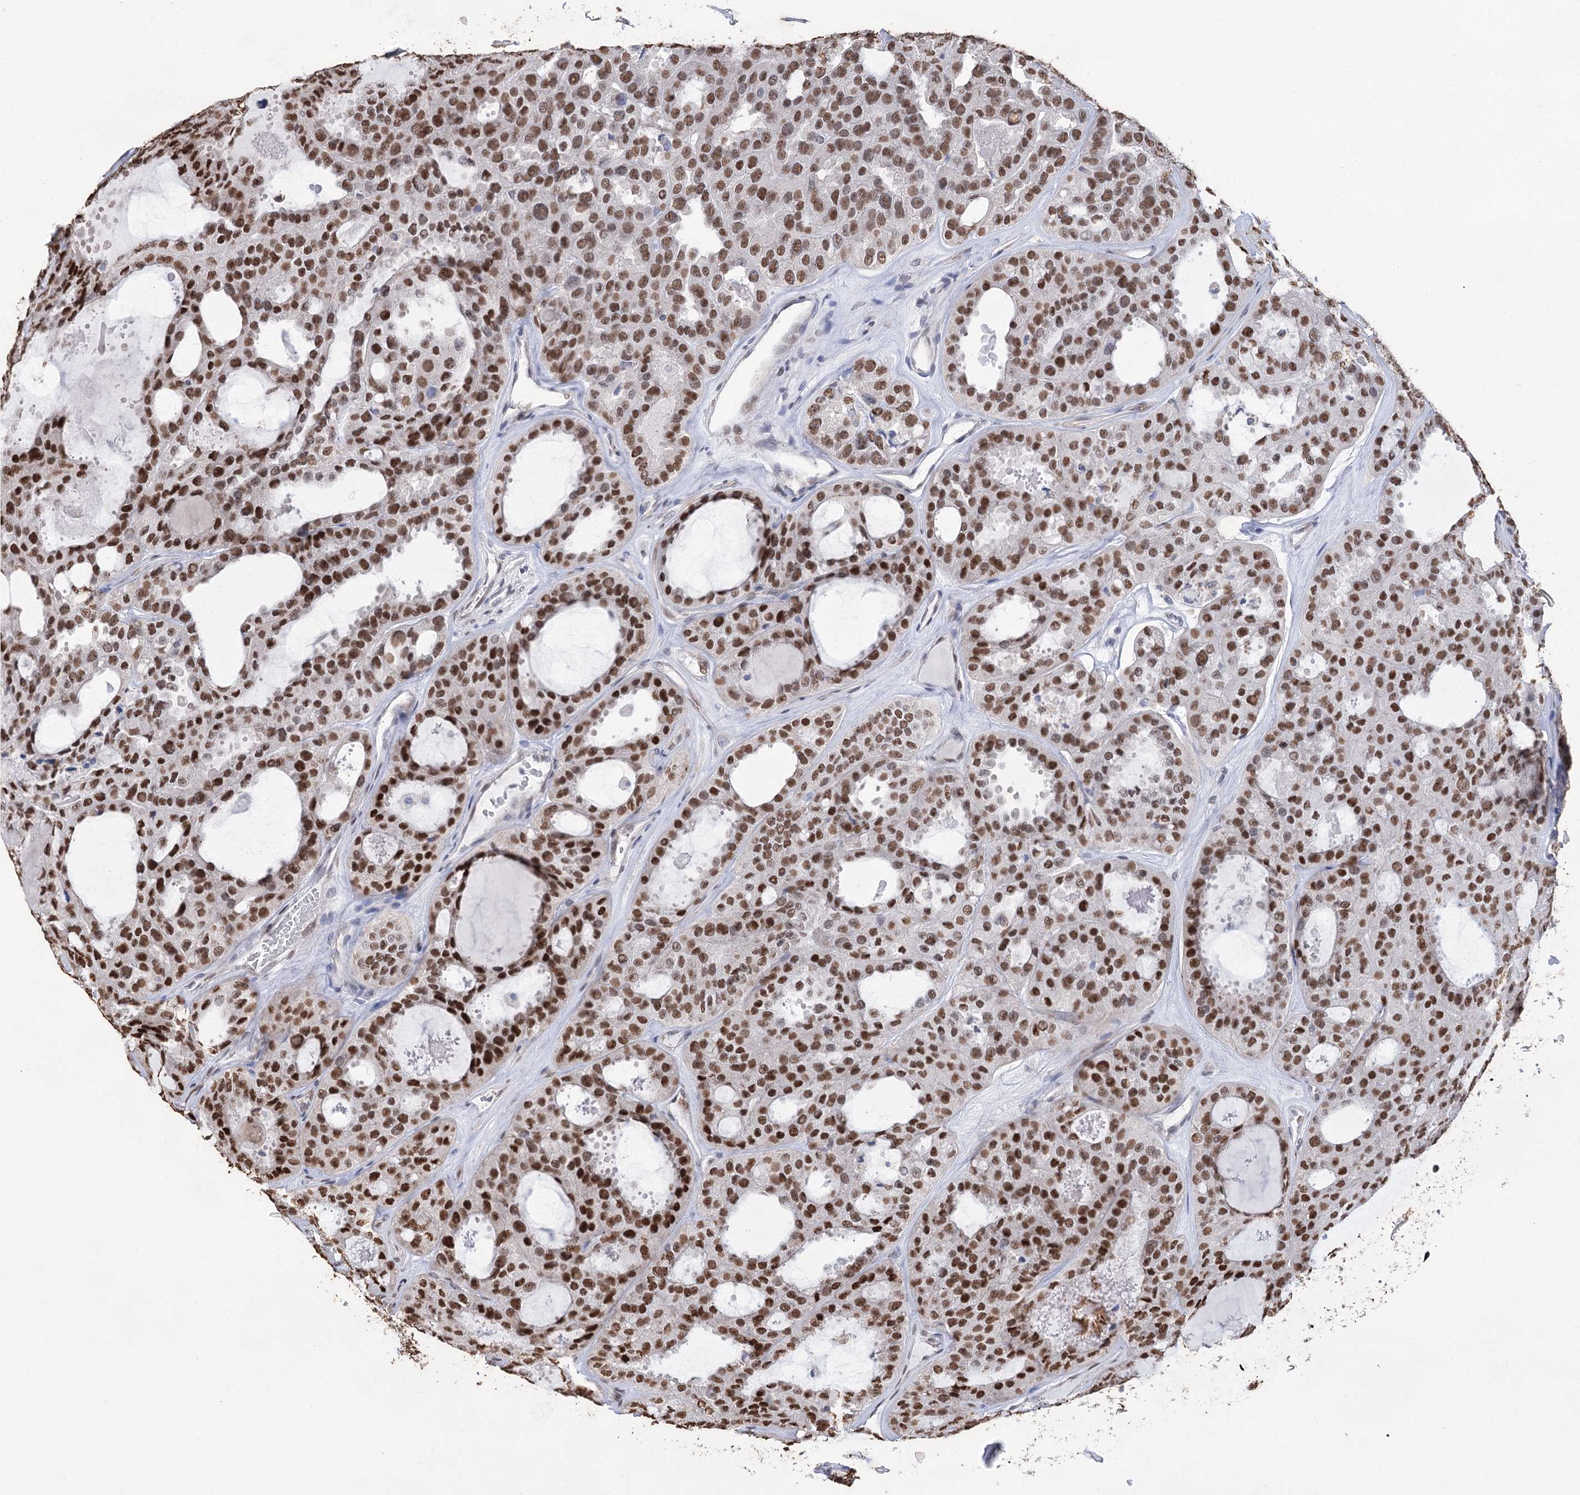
{"staining": {"intensity": "strong", "quantity": ">75%", "location": "nuclear"}, "tissue": "thyroid cancer", "cell_type": "Tumor cells", "image_type": "cancer", "snomed": [{"axis": "morphology", "description": "Follicular adenoma carcinoma, NOS"}, {"axis": "topography", "description": "Thyroid gland"}], "caption": "Thyroid follicular adenoma carcinoma stained with immunohistochemistry (IHC) shows strong nuclear staining in about >75% of tumor cells.", "gene": "NFU1", "patient": {"sex": "male", "age": 75}}